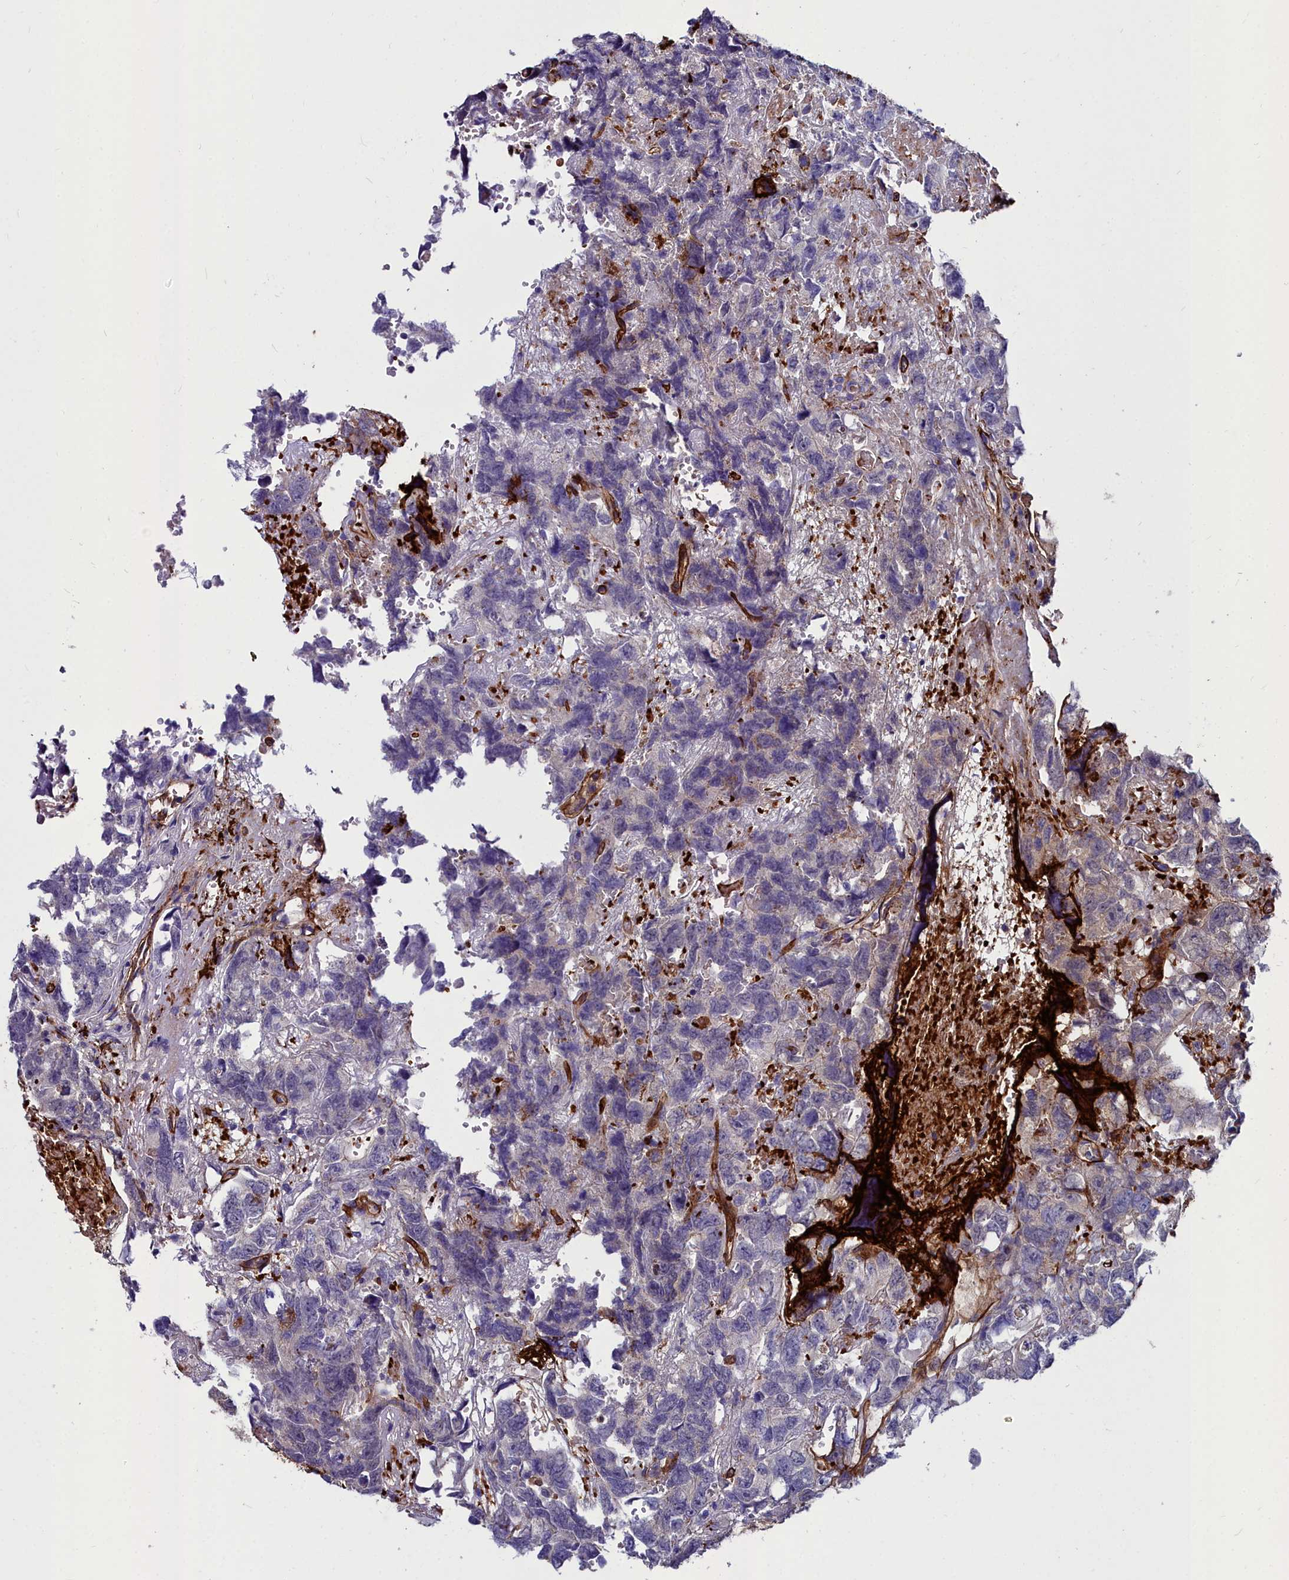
{"staining": {"intensity": "strong", "quantity": "25%-75%", "location": "cytoplasmic/membranous"}, "tissue": "testis cancer", "cell_type": "Tumor cells", "image_type": "cancer", "snomed": [{"axis": "morphology", "description": "Carcinoma, Embryonal, NOS"}, {"axis": "topography", "description": "Testis"}], "caption": "Strong cytoplasmic/membranous protein positivity is identified in approximately 25%-75% of tumor cells in testis embryonal carcinoma. (DAB (3,3'-diaminobenzidine) IHC, brown staining for protein, blue staining for nuclei).", "gene": "CYP4F11", "patient": {"sex": "male", "age": 45}}